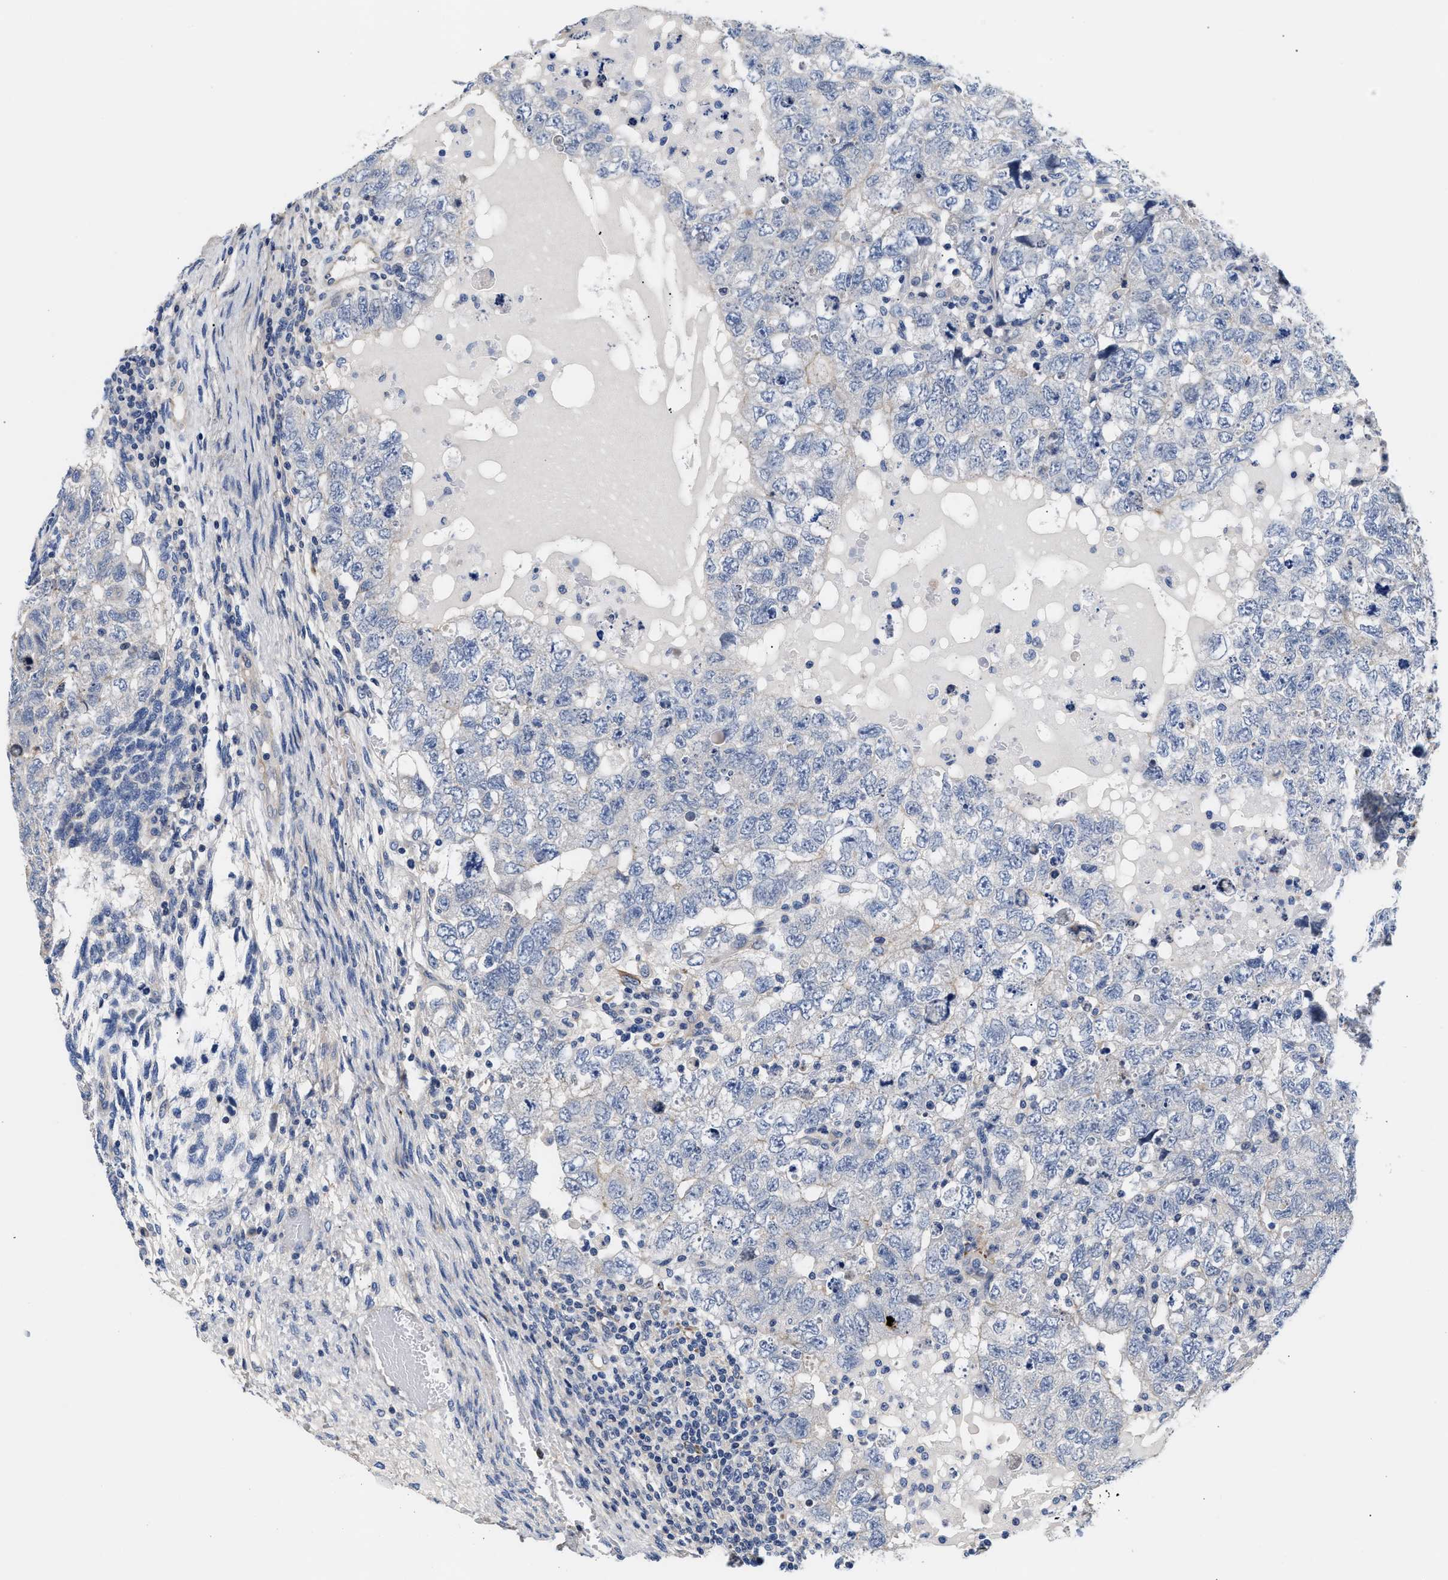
{"staining": {"intensity": "negative", "quantity": "none", "location": "none"}, "tissue": "testis cancer", "cell_type": "Tumor cells", "image_type": "cancer", "snomed": [{"axis": "morphology", "description": "Carcinoma, Embryonal, NOS"}, {"axis": "topography", "description": "Testis"}], "caption": "An immunohistochemistry (IHC) micrograph of embryonal carcinoma (testis) is shown. There is no staining in tumor cells of embryonal carcinoma (testis).", "gene": "ACTL7B", "patient": {"sex": "male", "age": 36}}